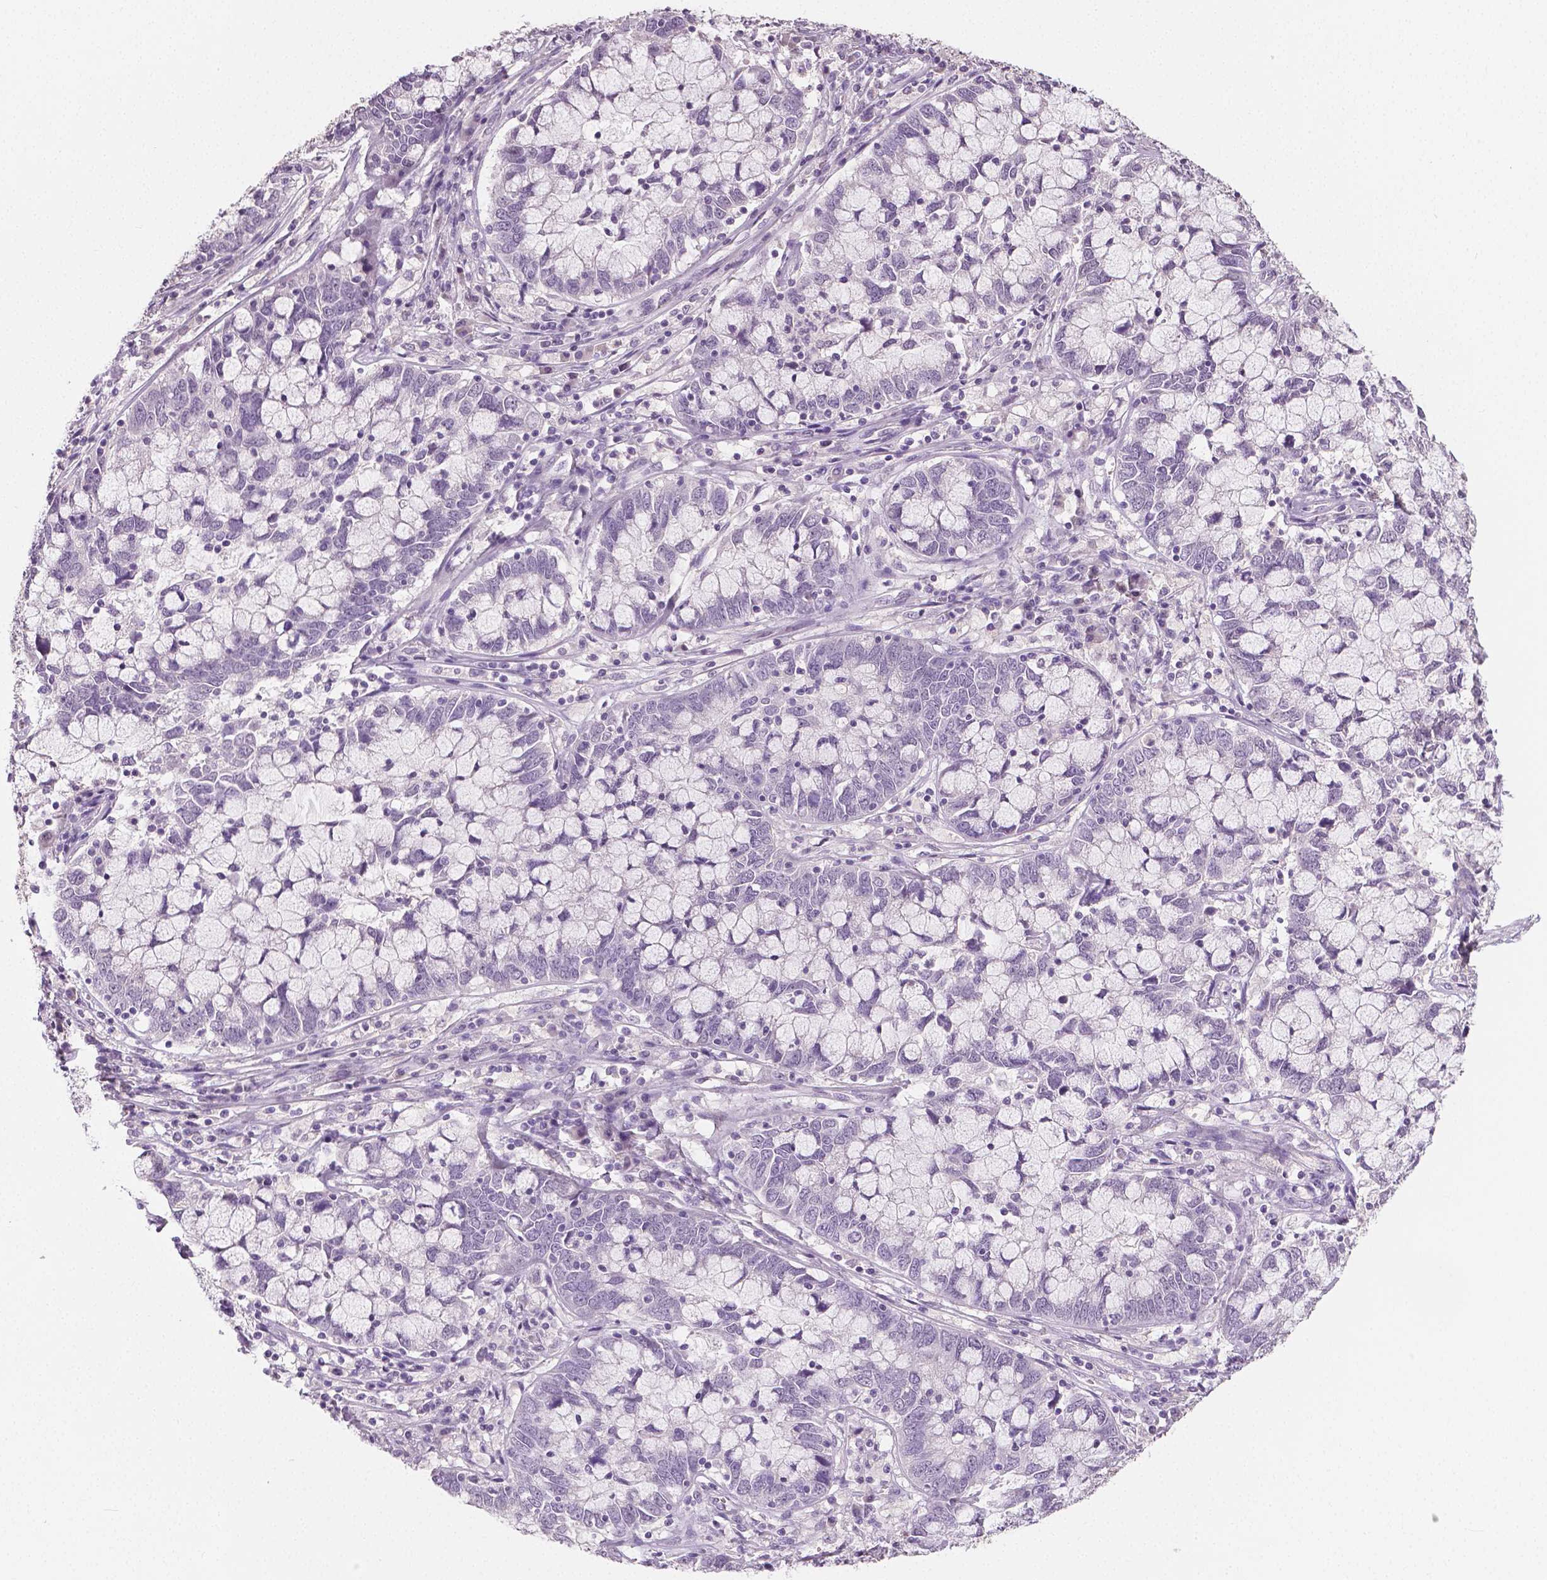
{"staining": {"intensity": "negative", "quantity": "none", "location": "none"}, "tissue": "cervical cancer", "cell_type": "Tumor cells", "image_type": "cancer", "snomed": [{"axis": "morphology", "description": "Adenocarcinoma, NOS"}, {"axis": "topography", "description": "Cervix"}], "caption": "Micrograph shows no significant protein positivity in tumor cells of cervical cancer (adenocarcinoma).", "gene": "NECAB1", "patient": {"sex": "female", "age": 40}}